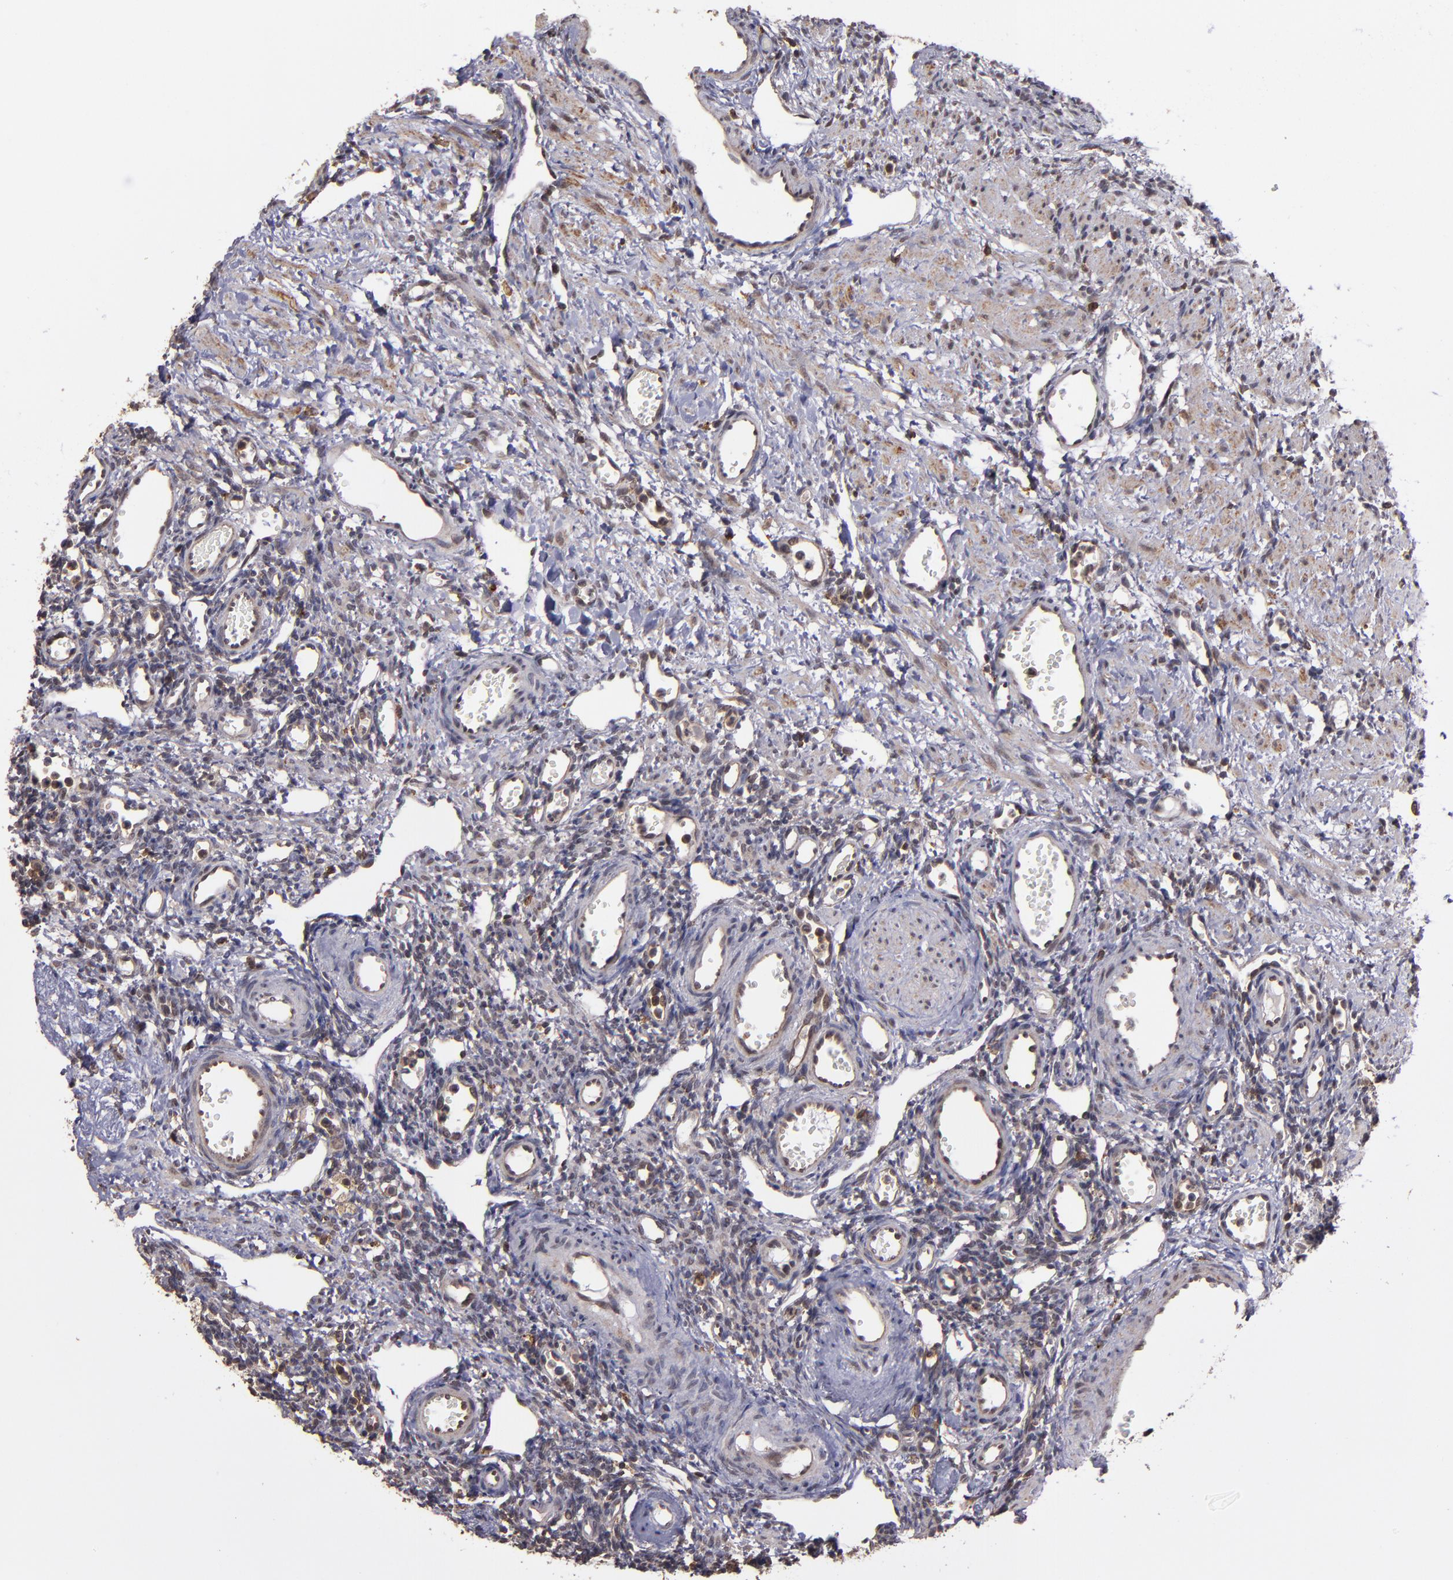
{"staining": {"intensity": "moderate", "quantity": "25%-75%", "location": "cytoplasmic/membranous,nuclear"}, "tissue": "ovary", "cell_type": "Follicle cells", "image_type": "normal", "snomed": [{"axis": "morphology", "description": "Normal tissue, NOS"}, {"axis": "topography", "description": "Ovary"}], "caption": "Follicle cells display moderate cytoplasmic/membranous,nuclear staining in about 25%-75% of cells in unremarkable ovary.", "gene": "SIPA1L1", "patient": {"sex": "female", "age": 33}}